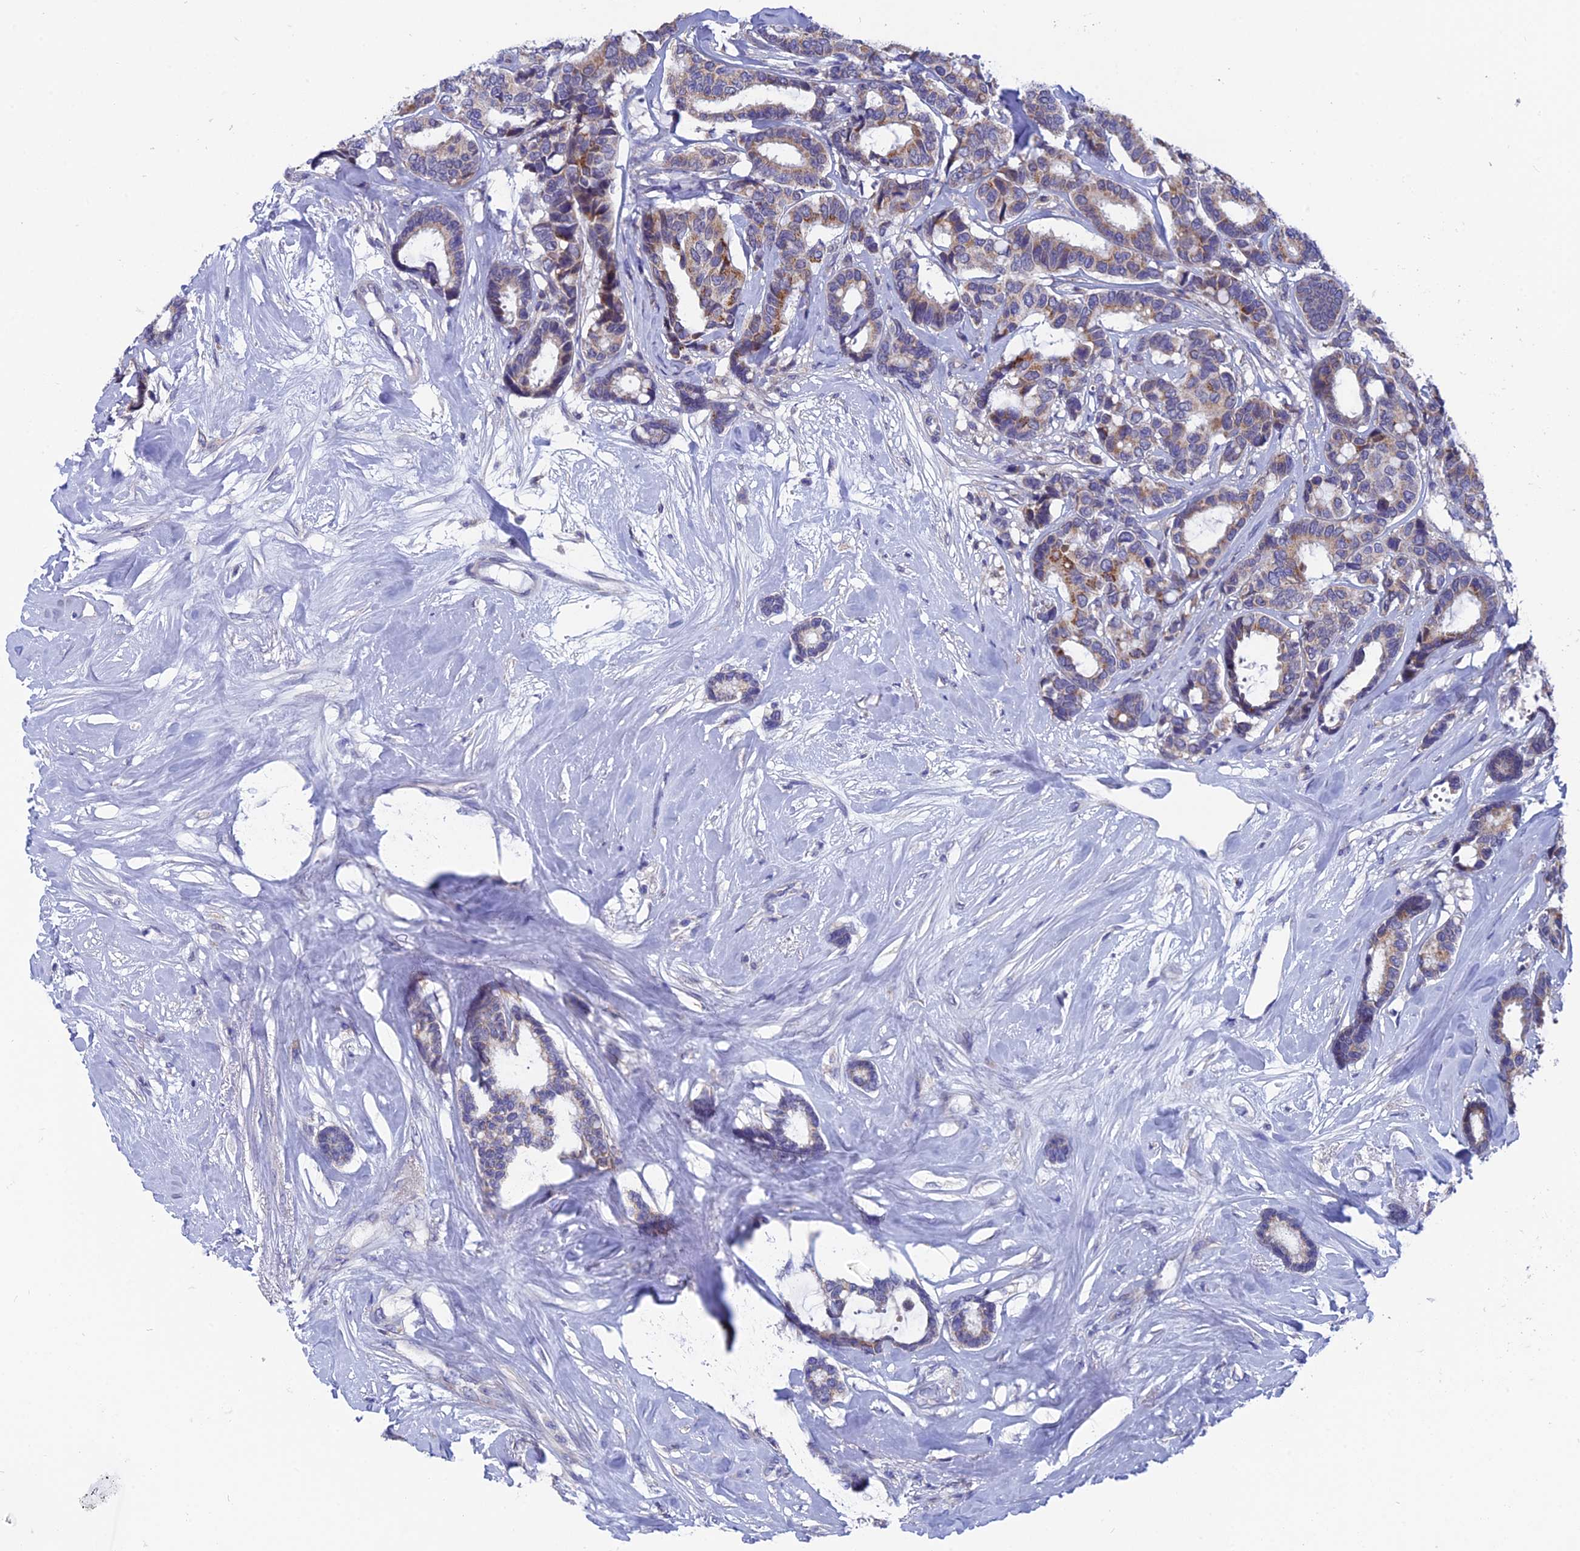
{"staining": {"intensity": "moderate", "quantity": "<25%", "location": "cytoplasmic/membranous"}, "tissue": "breast cancer", "cell_type": "Tumor cells", "image_type": "cancer", "snomed": [{"axis": "morphology", "description": "Duct carcinoma"}, {"axis": "topography", "description": "Breast"}], "caption": "IHC micrograph of human breast invasive ductal carcinoma stained for a protein (brown), which reveals low levels of moderate cytoplasmic/membranous expression in approximately <25% of tumor cells.", "gene": "AK4", "patient": {"sex": "female", "age": 87}}